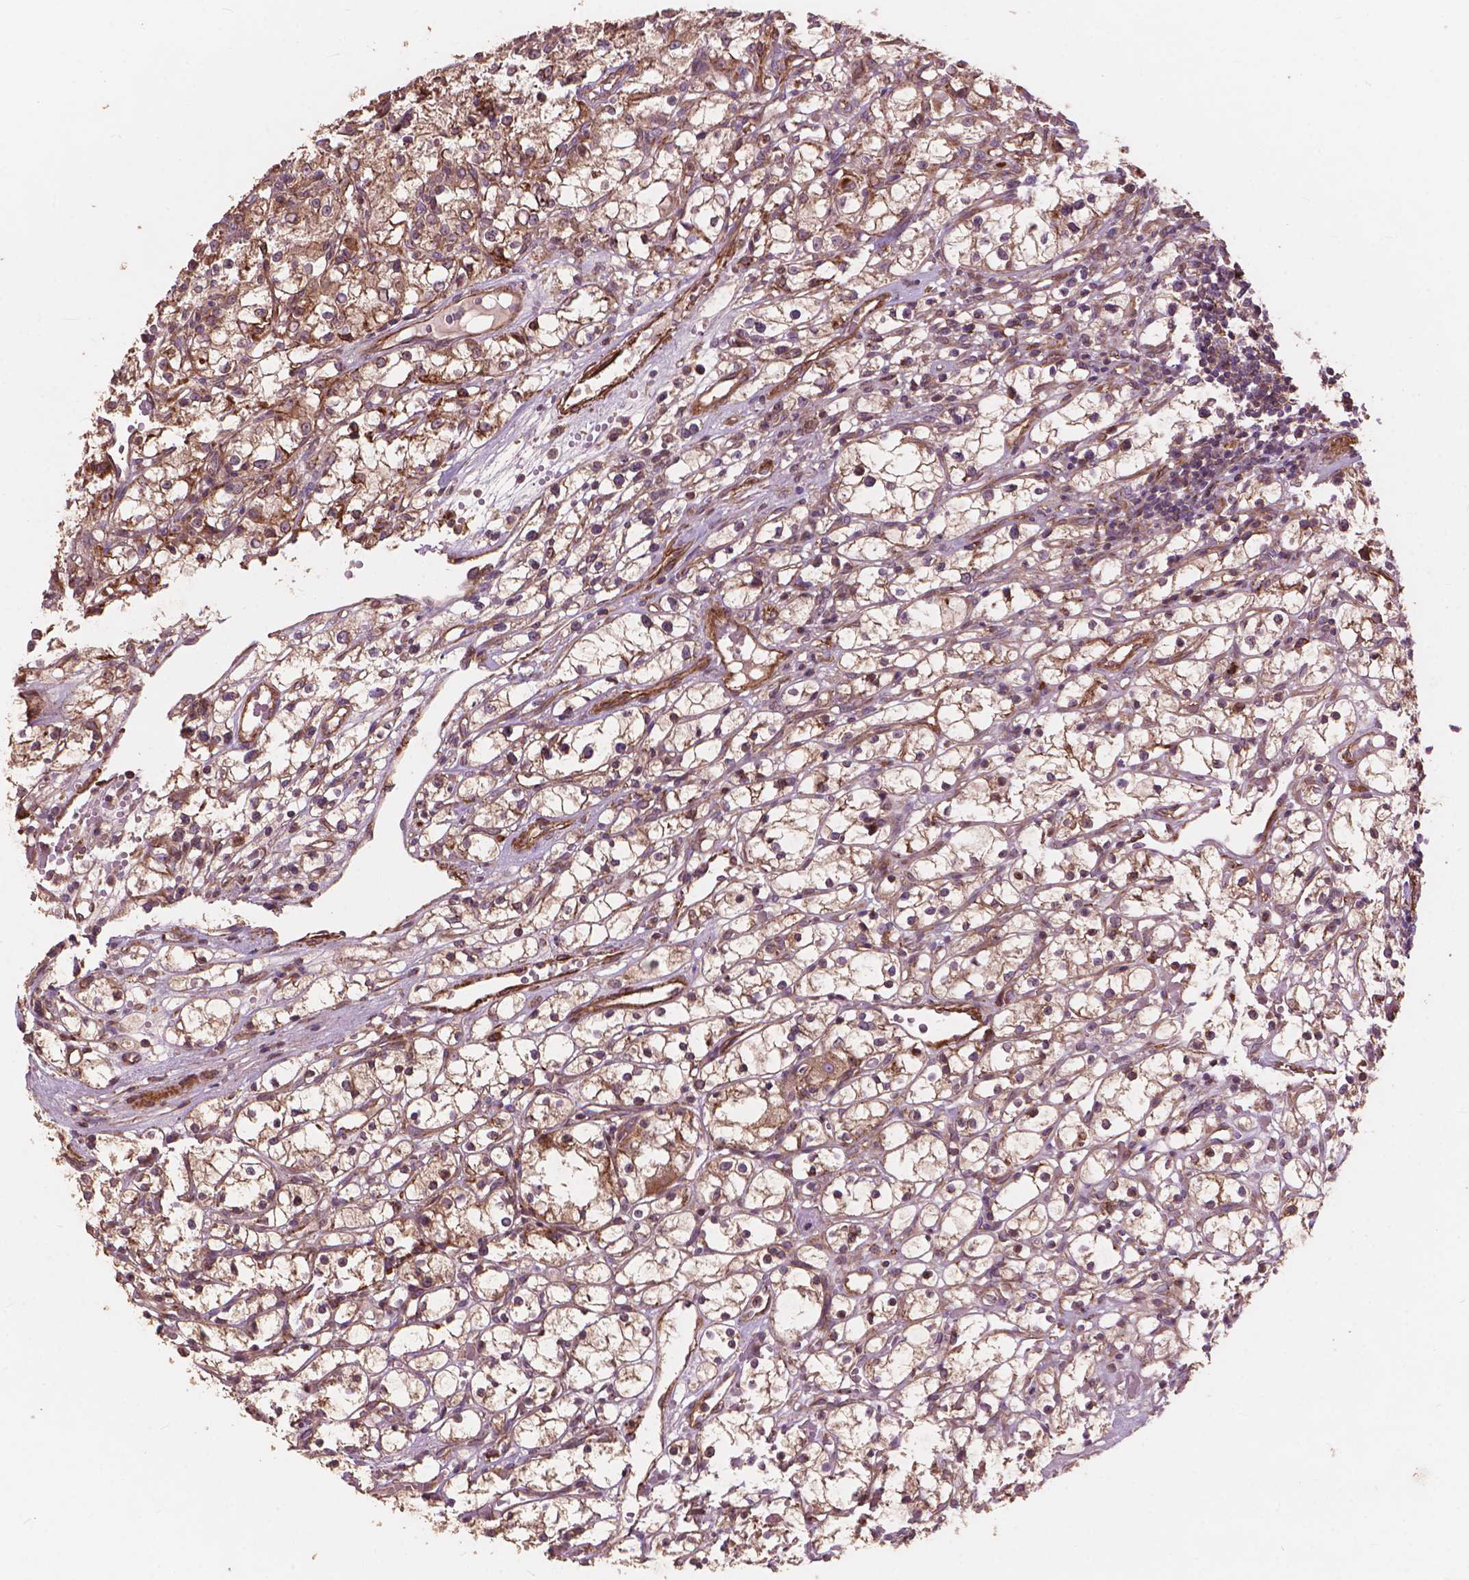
{"staining": {"intensity": "moderate", "quantity": "<25%", "location": "cytoplasmic/membranous"}, "tissue": "renal cancer", "cell_type": "Tumor cells", "image_type": "cancer", "snomed": [{"axis": "morphology", "description": "Adenocarcinoma, NOS"}, {"axis": "topography", "description": "Kidney"}], "caption": "There is low levels of moderate cytoplasmic/membranous expression in tumor cells of renal adenocarcinoma, as demonstrated by immunohistochemical staining (brown color).", "gene": "FNIP1", "patient": {"sex": "female", "age": 59}}